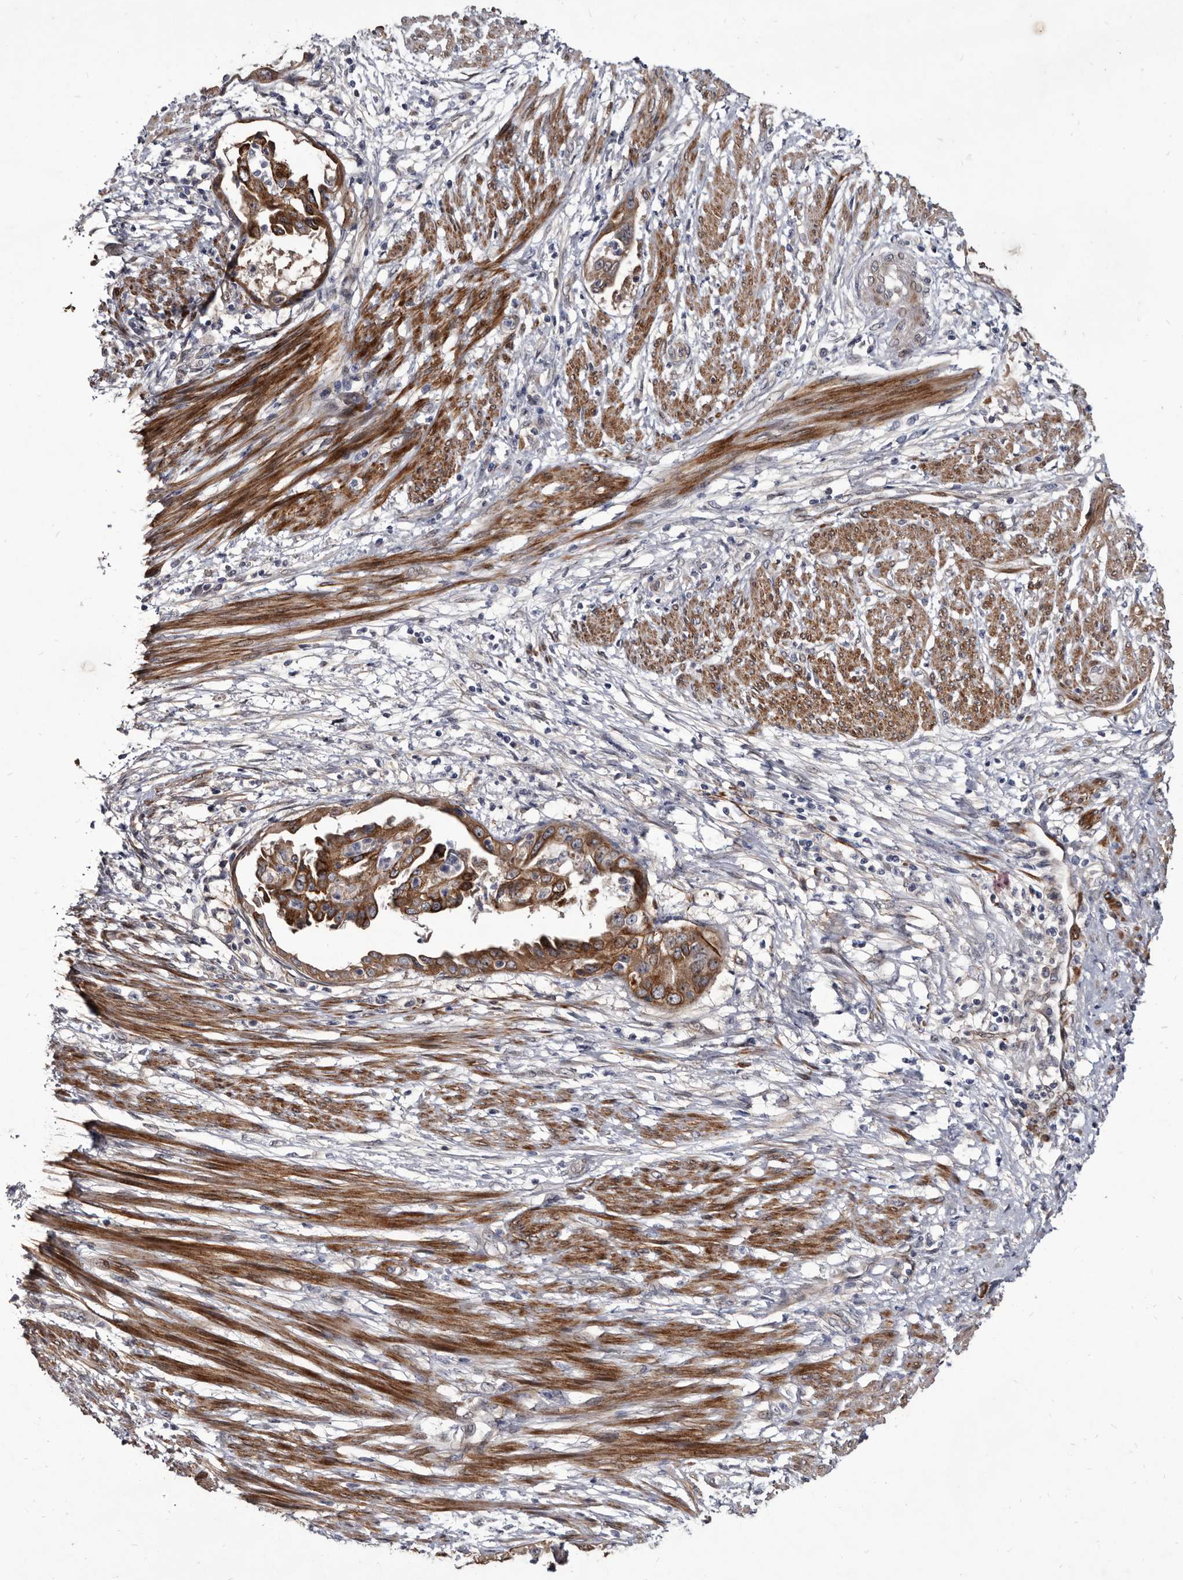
{"staining": {"intensity": "moderate", "quantity": ">75%", "location": "cytoplasmic/membranous"}, "tissue": "endometrial cancer", "cell_type": "Tumor cells", "image_type": "cancer", "snomed": [{"axis": "morphology", "description": "Adenocarcinoma, NOS"}, {"axis": "topography", "description": "Endometrium"}], "caption": "High-magnification brightfield microscopy of endometrial cancer (adenocarcinoma) stained with DAB (3,3'-diaminobenzidine) (brown) and counterstained with hematoxylin (blue). tumor cells exhibit moderate cytoplasmic/membranous positivity is seen in about>75% of cells.", "gene": "PROM1", "patient": {"sex": "female", "age": 85}}